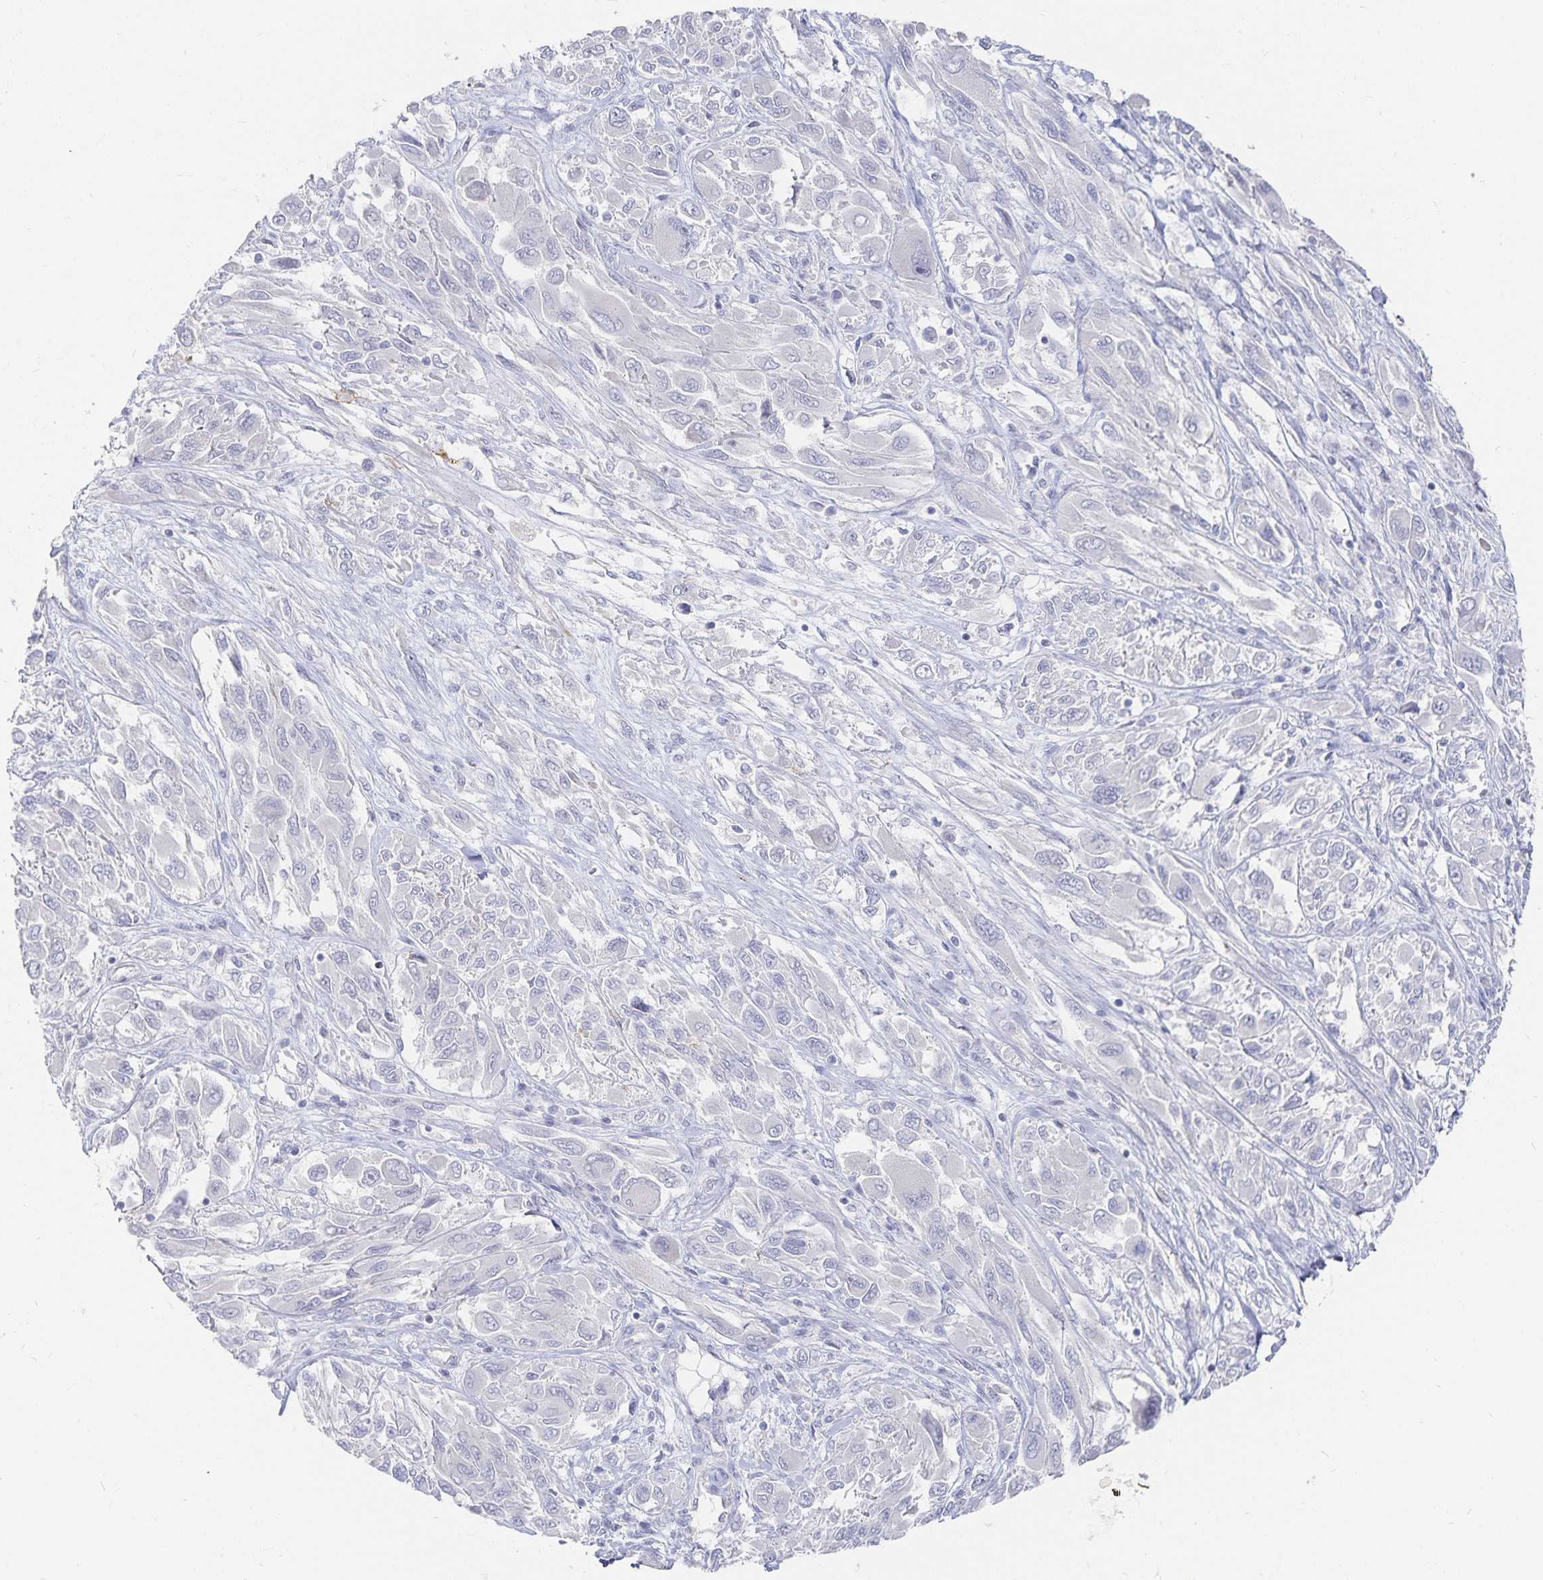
{"staining": {"intensity": "negative", "quantity": "none", "location": "none"}, "tissue": "melanoma", "cell_type": "Tumor cells", "image_type": "cancer", "snomed": [{"axis": "morphology", "description": "Malignant melanoma, NOS"}, {"axis": "topography", "description": "Skin"}], "caption": "This is a micrograph of immunohistochemistry (IHC) staining of melanoma, which shows no staining in tumor cells.", "gene": "DNAH9", "patient": {"sex": "female", "age": 91}}